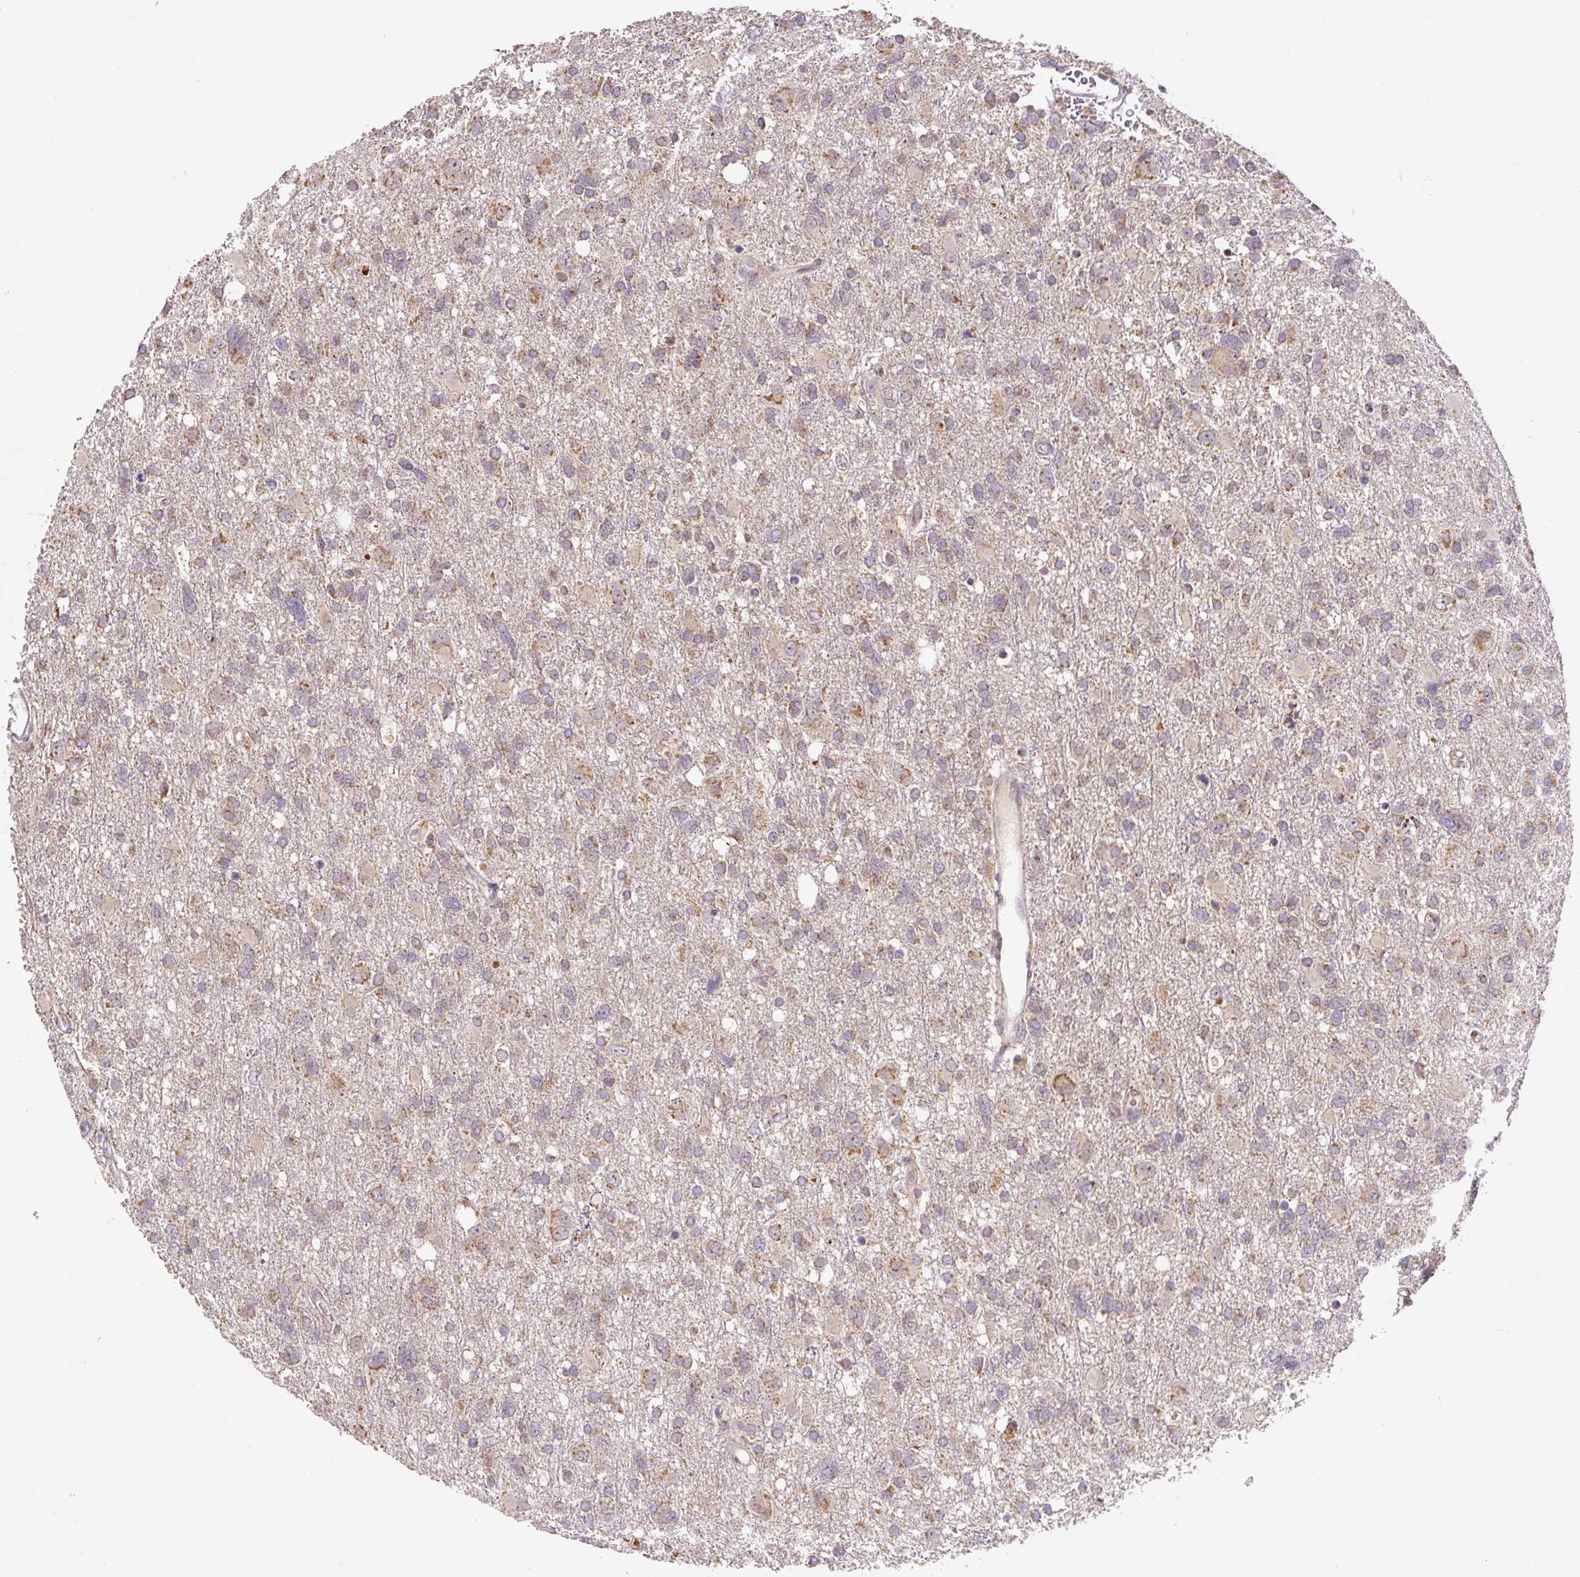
{"staining": {"intensity": "moderate", "quantity": ">75%", "location": "cytoplasmic/membranous"}, "tissue": "glioma", "cell_type": "Tumor cells", "image_type": "cancer", "snomed": [{"axis": "morphology", "description": "Glioma, malignant, High grade"}, {"axis": "topography", "description": "Brain"}], "caption": "This is an image of immunohistochemistry staining of glioma, which shows moderate positivity in the cytoplasmic/membranous of tumor cells.", "gene": "MFSD9", "patient": {"sex": "male", "age": 61}}